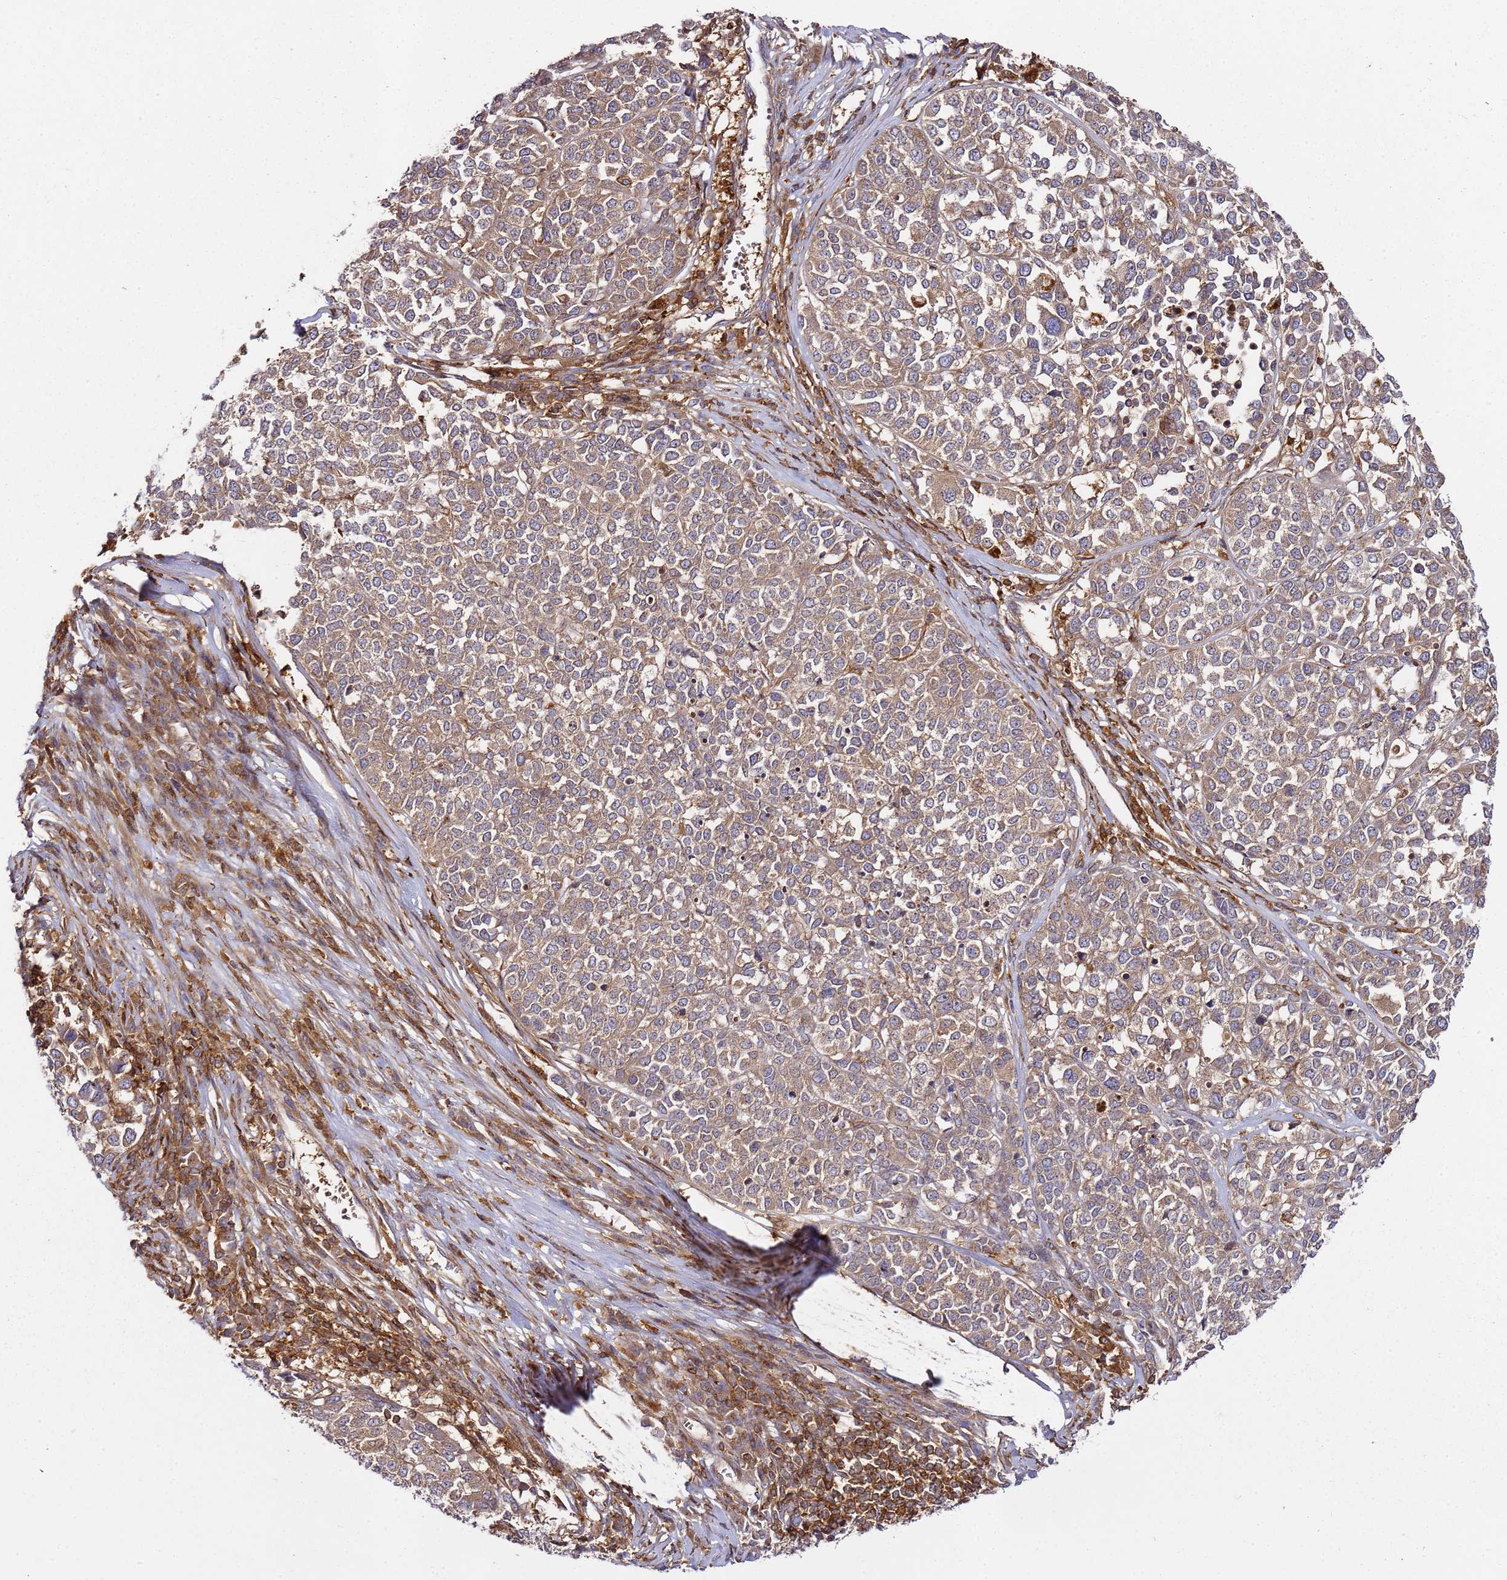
{"staining": {"intensity": "moderate", "quantity": ">75%", "location": "cytoplasmic/membranous"}, "tissue": "melanoma", "cell_type": "Tumor cells", "image_type": "cancer", "snomed": [{"axis": "morphology", "description": "Malignant melanoma, Metastatic site"}, {"axis": "topography", "description": "Lymph node"}], "caption": "Protein expression analysis of human melanoma reveals moderate cytoplasmic/membranous positivity in about >75% of tumor cells. Using DAB (3,3'-diaminobenzidine) (brown) and hematoxylin (blue) stains, captured at high magnification using brightfield microscopy.", "gene": "PRMT7", "patient": {"sex": "male", "age": 44}}